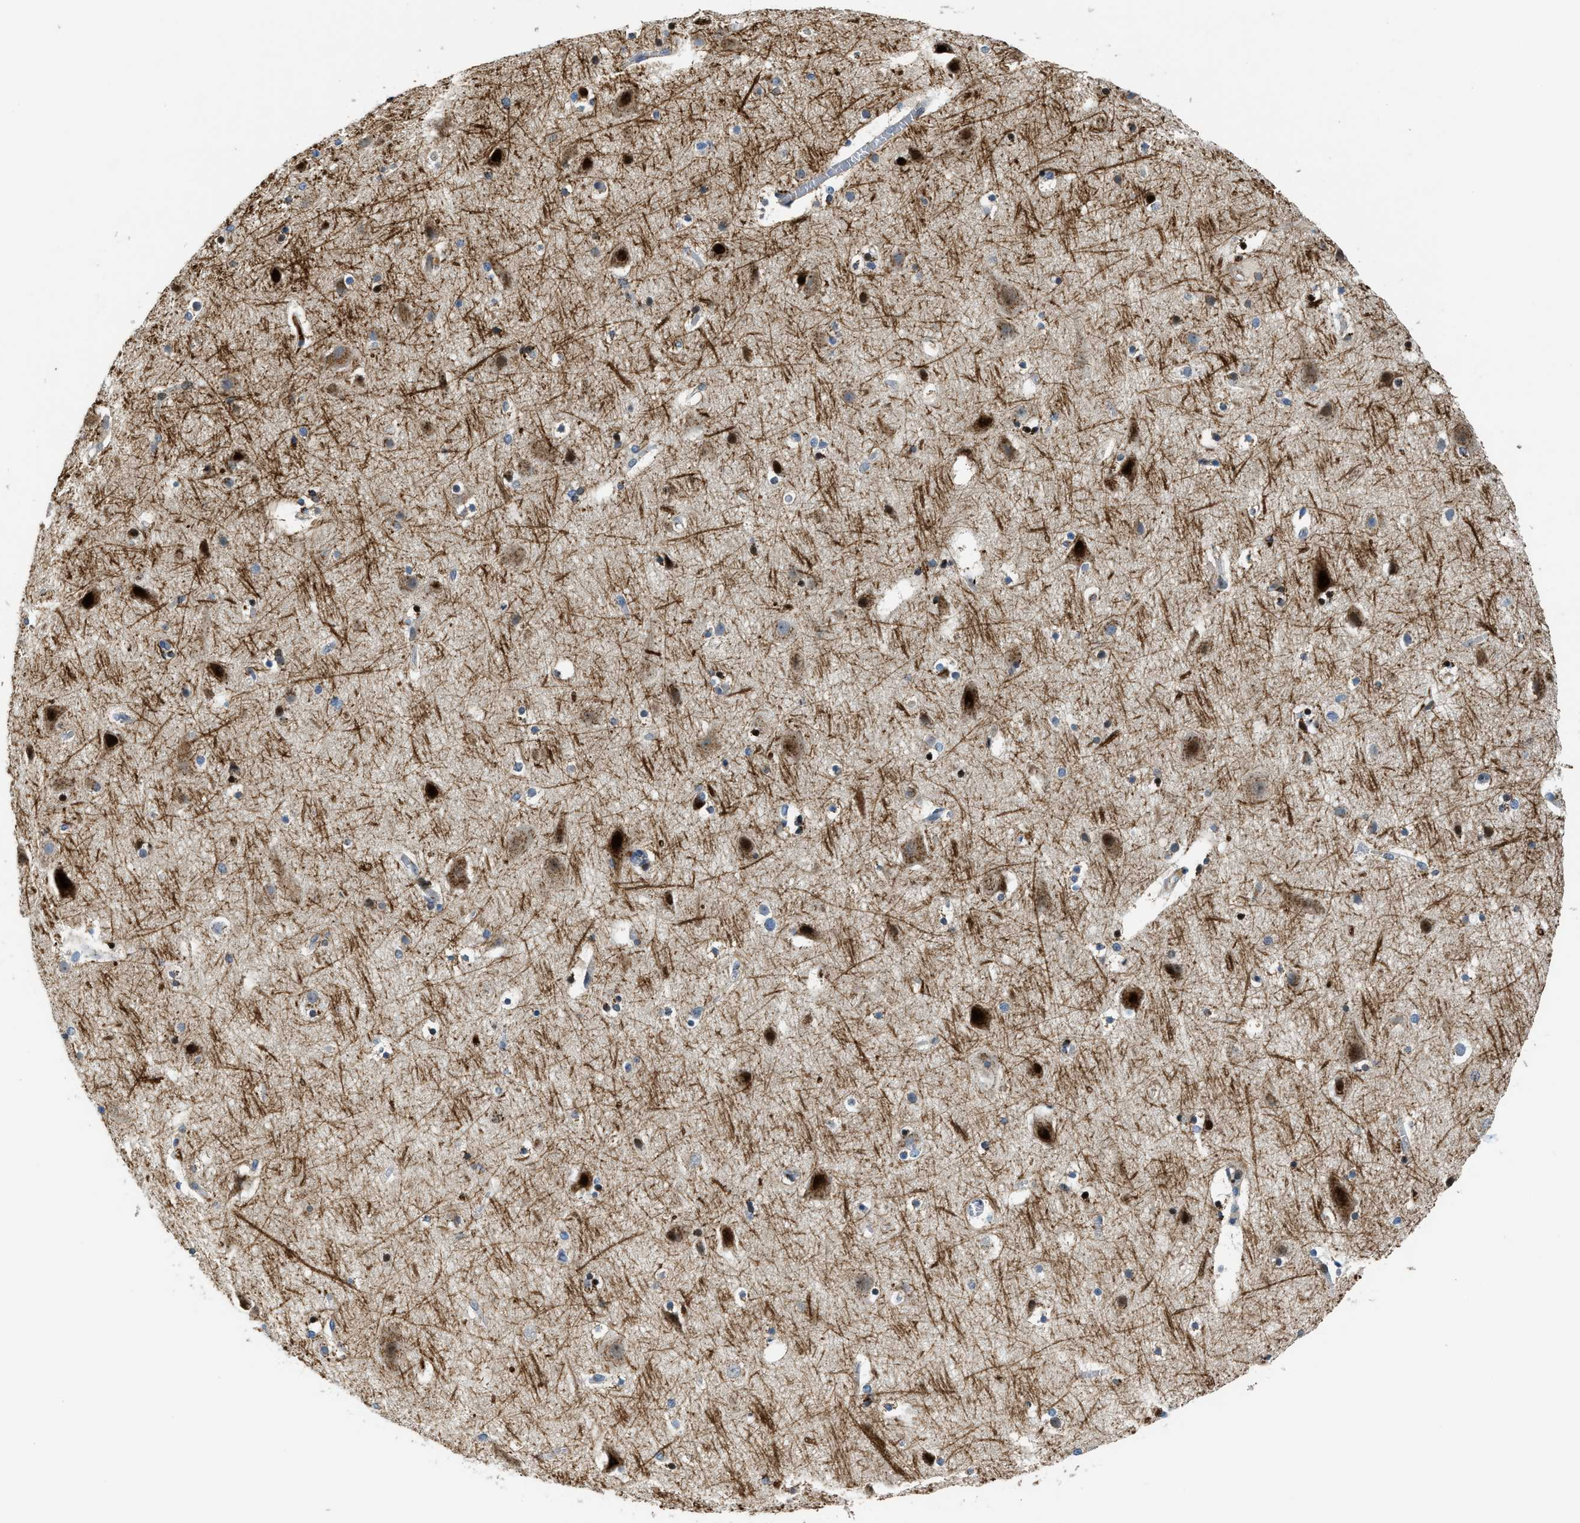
{"staining": {"intensity": "weak", "quantity": ">75%", "location": "cytoplasmic/membranous"}, "tissue": "cerebral cortex", "cell_type": "Endothelial cells", "image_type": "normal", "snomed": [{"axis": "morphology", "description": "Normal tissue, NOS"}, {"axis": "topography", "description": "Cerebral cortex"}], "caption": "Weak cytoplasmic/membranous staining is appreciated in approximately >75% of endothelial cells in normal cerebral cortex.", "gene": "FUT8", "patient": {"sex": "male", "age": 45}}